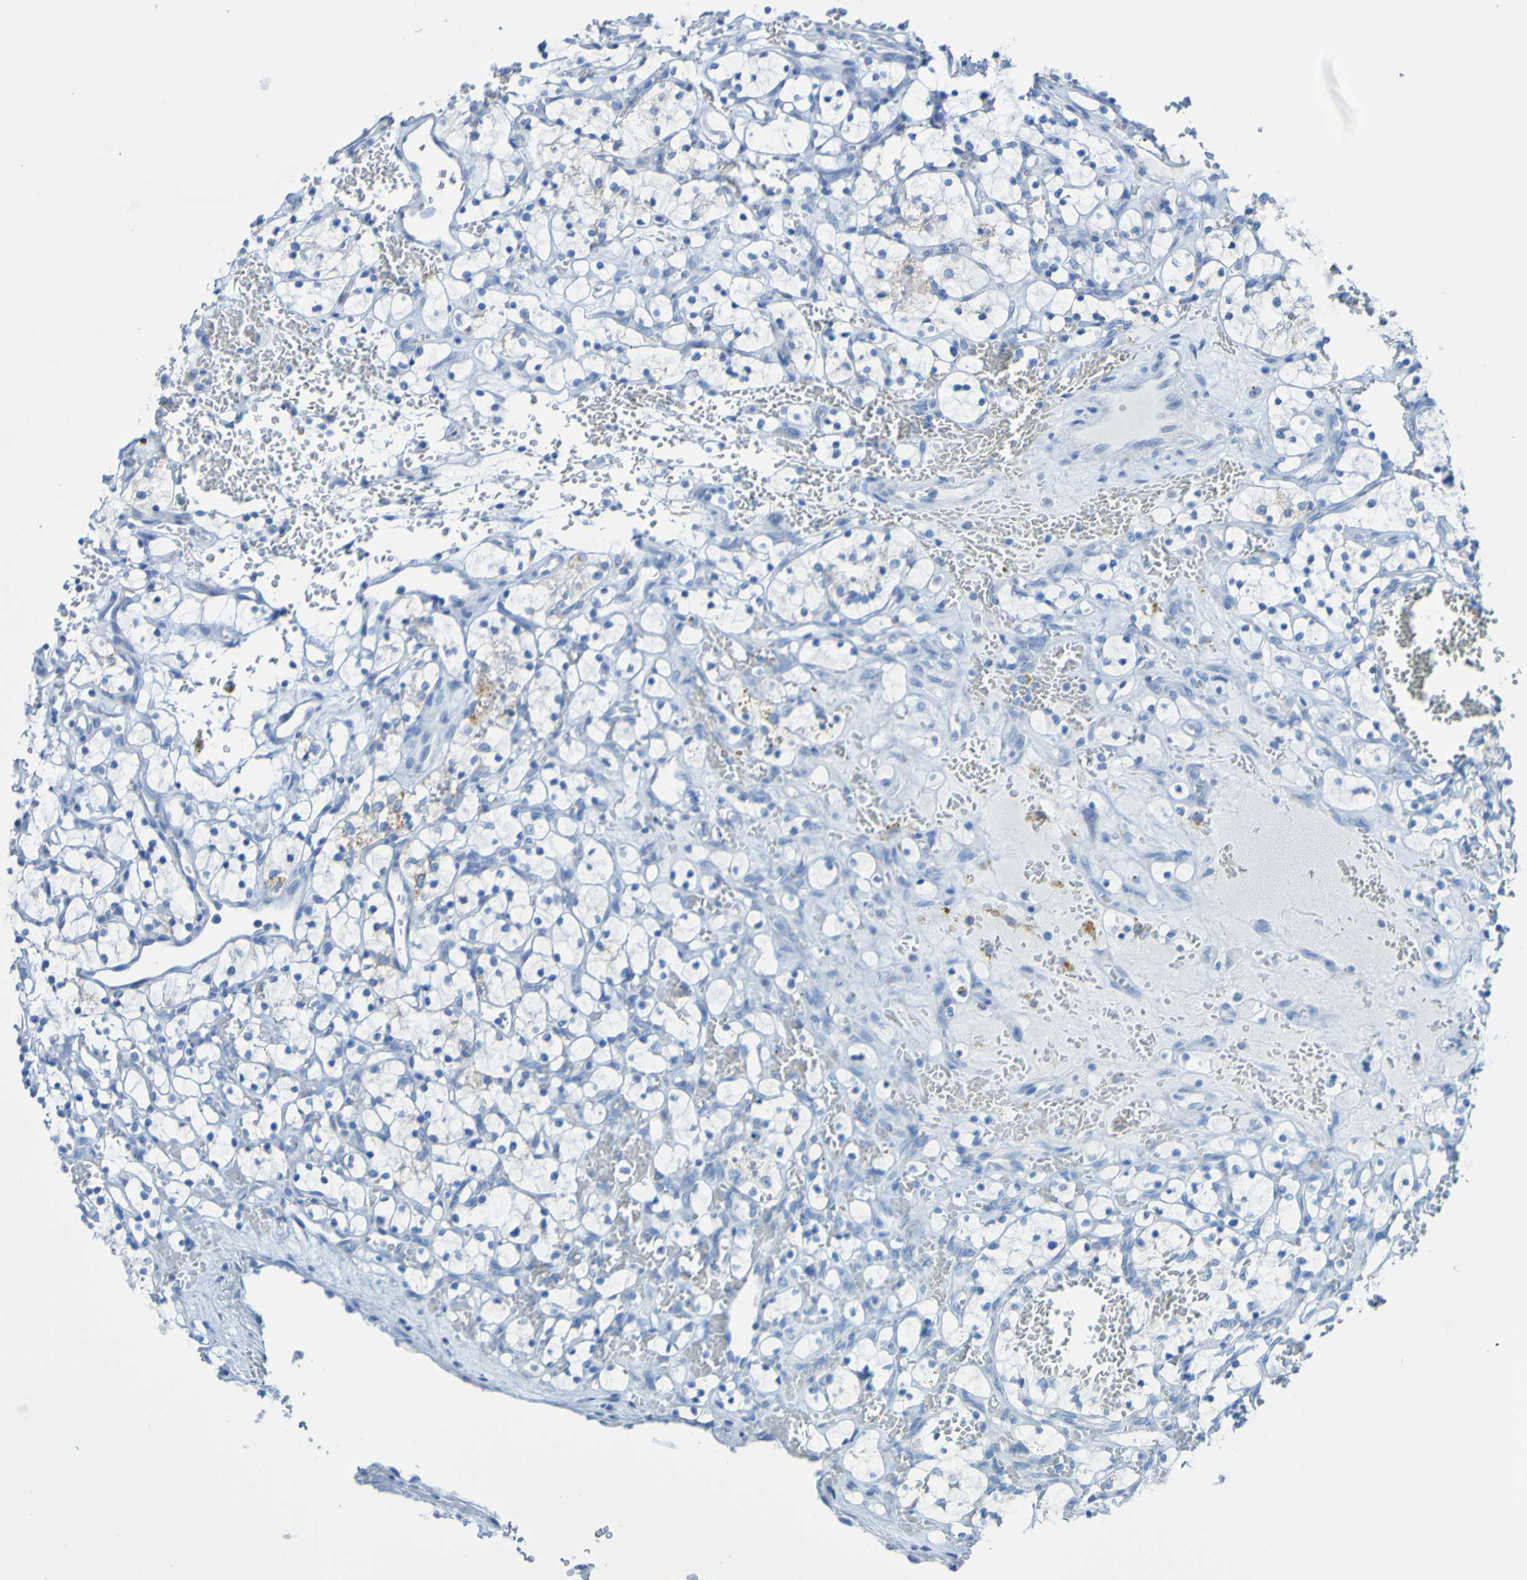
{"staining": {"intensity": "negative", "quantity": "none", "location": "none"}, "tissue": "renal cancer", "cell_type": "Tumor cells", "image_type": "cancer", "snomed": [{"axis": "morphology", "description": "Adenocarcinoma, NOS"}, {"axis": "topography", "description": "Kidney"}], "caption": "Image shows no protein staining in tumor cells of adenocarcinoma (renal) tissue.", "gene": "ACMSD", "patient": {"sex": "female", "age": 69}}